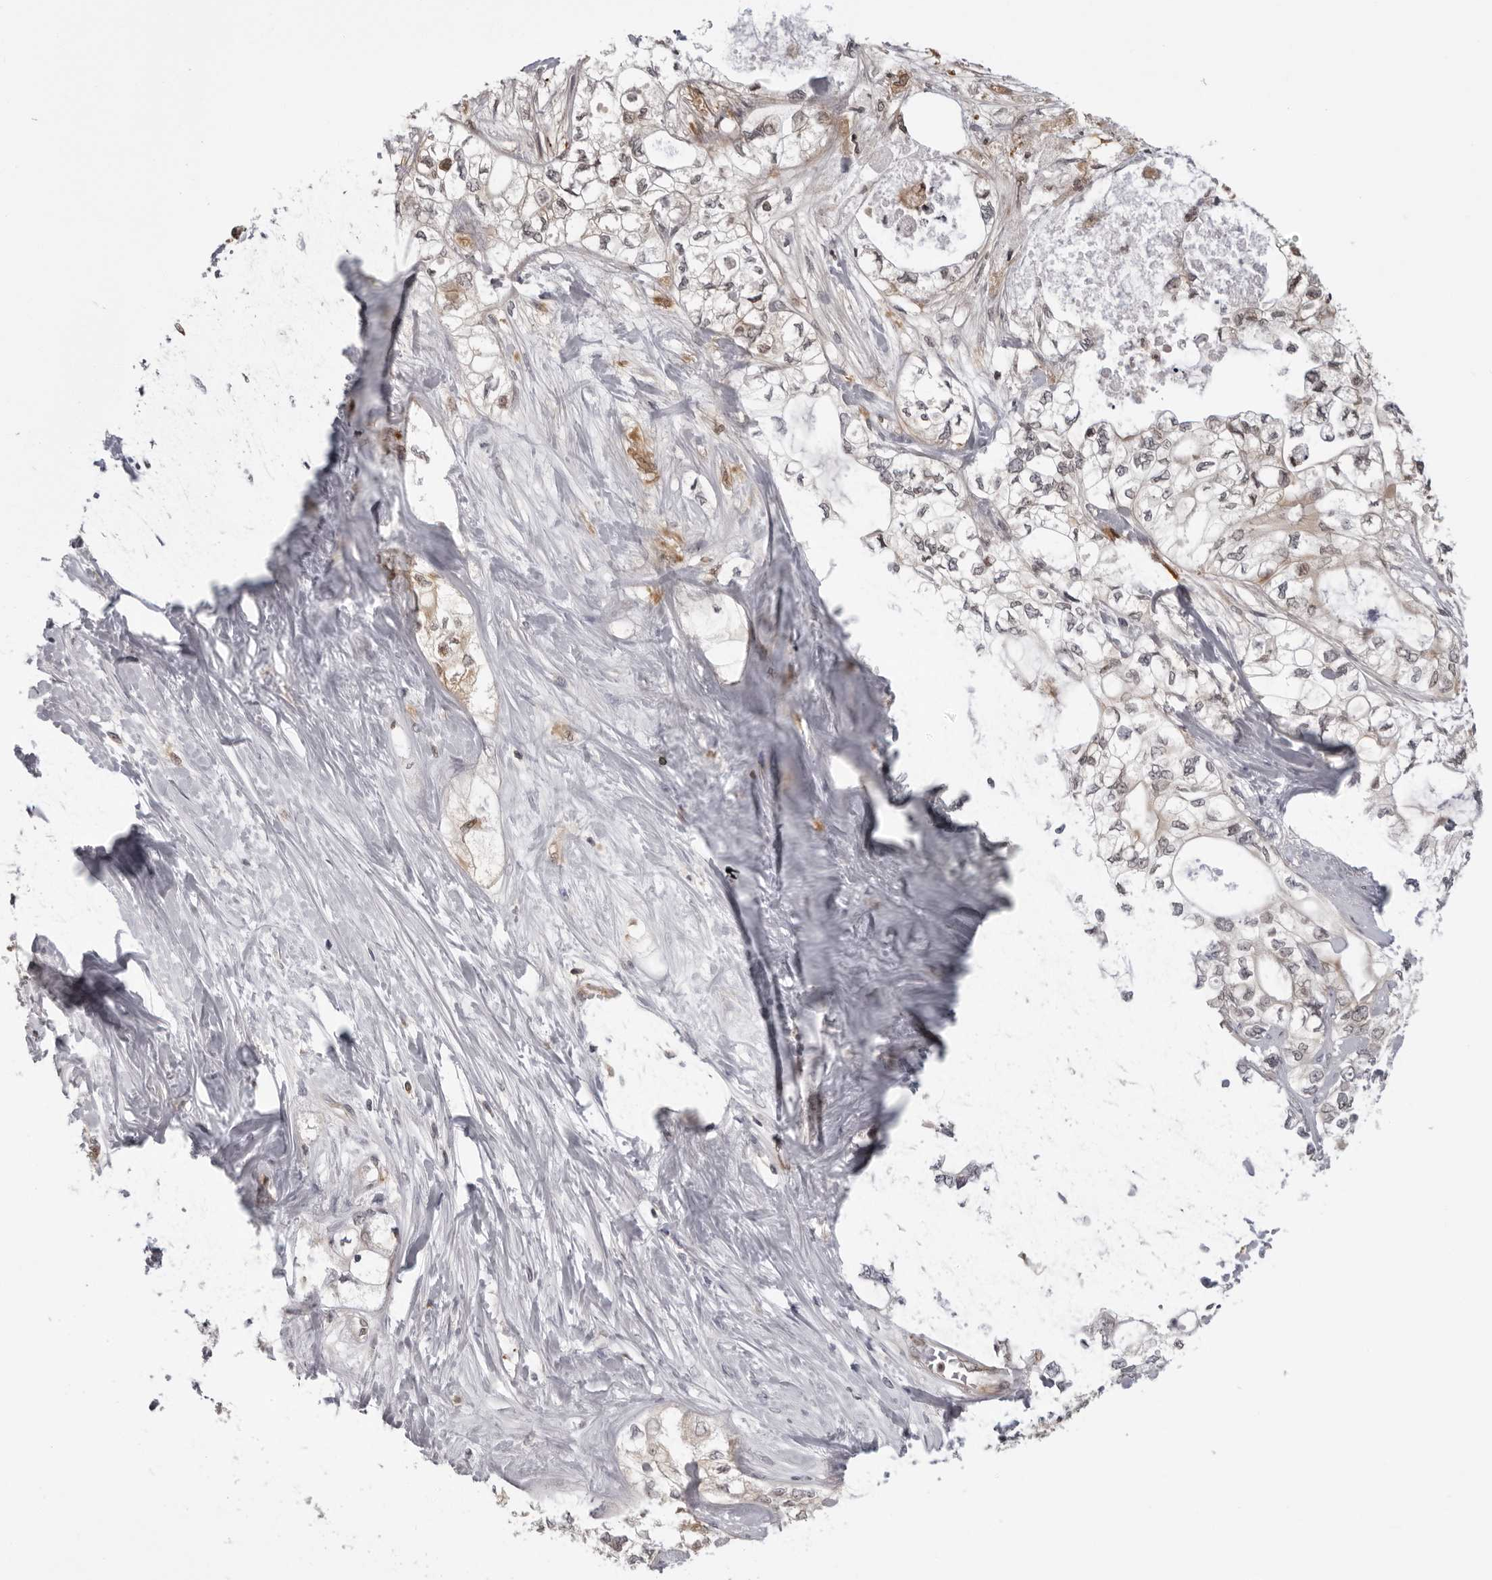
{"staining": {"intensity": "weak", "quantity": ">75%", "location": "cytoplasmic/membranous"}, "tissue": "pancreatic cancer", "cell_type": "Tumor cells", "image_type": "cancer", "snomed": [{"axis": "morphology", "description": "Adenocarcinoma, NOS"}, {"axis": "topography", "description": "Pancreas"}], "caption": "Immunohistochemical staining of adenocarcinoma (pancreatic) exhibits low levels of weak cytoplasmic/membranous protein expression in about >75% of tumor cells. (DAB IHC with brightfield microscopy, high magnification).", "gene": "MRPS15", "patient": {"sex": "male", "age": 70}}